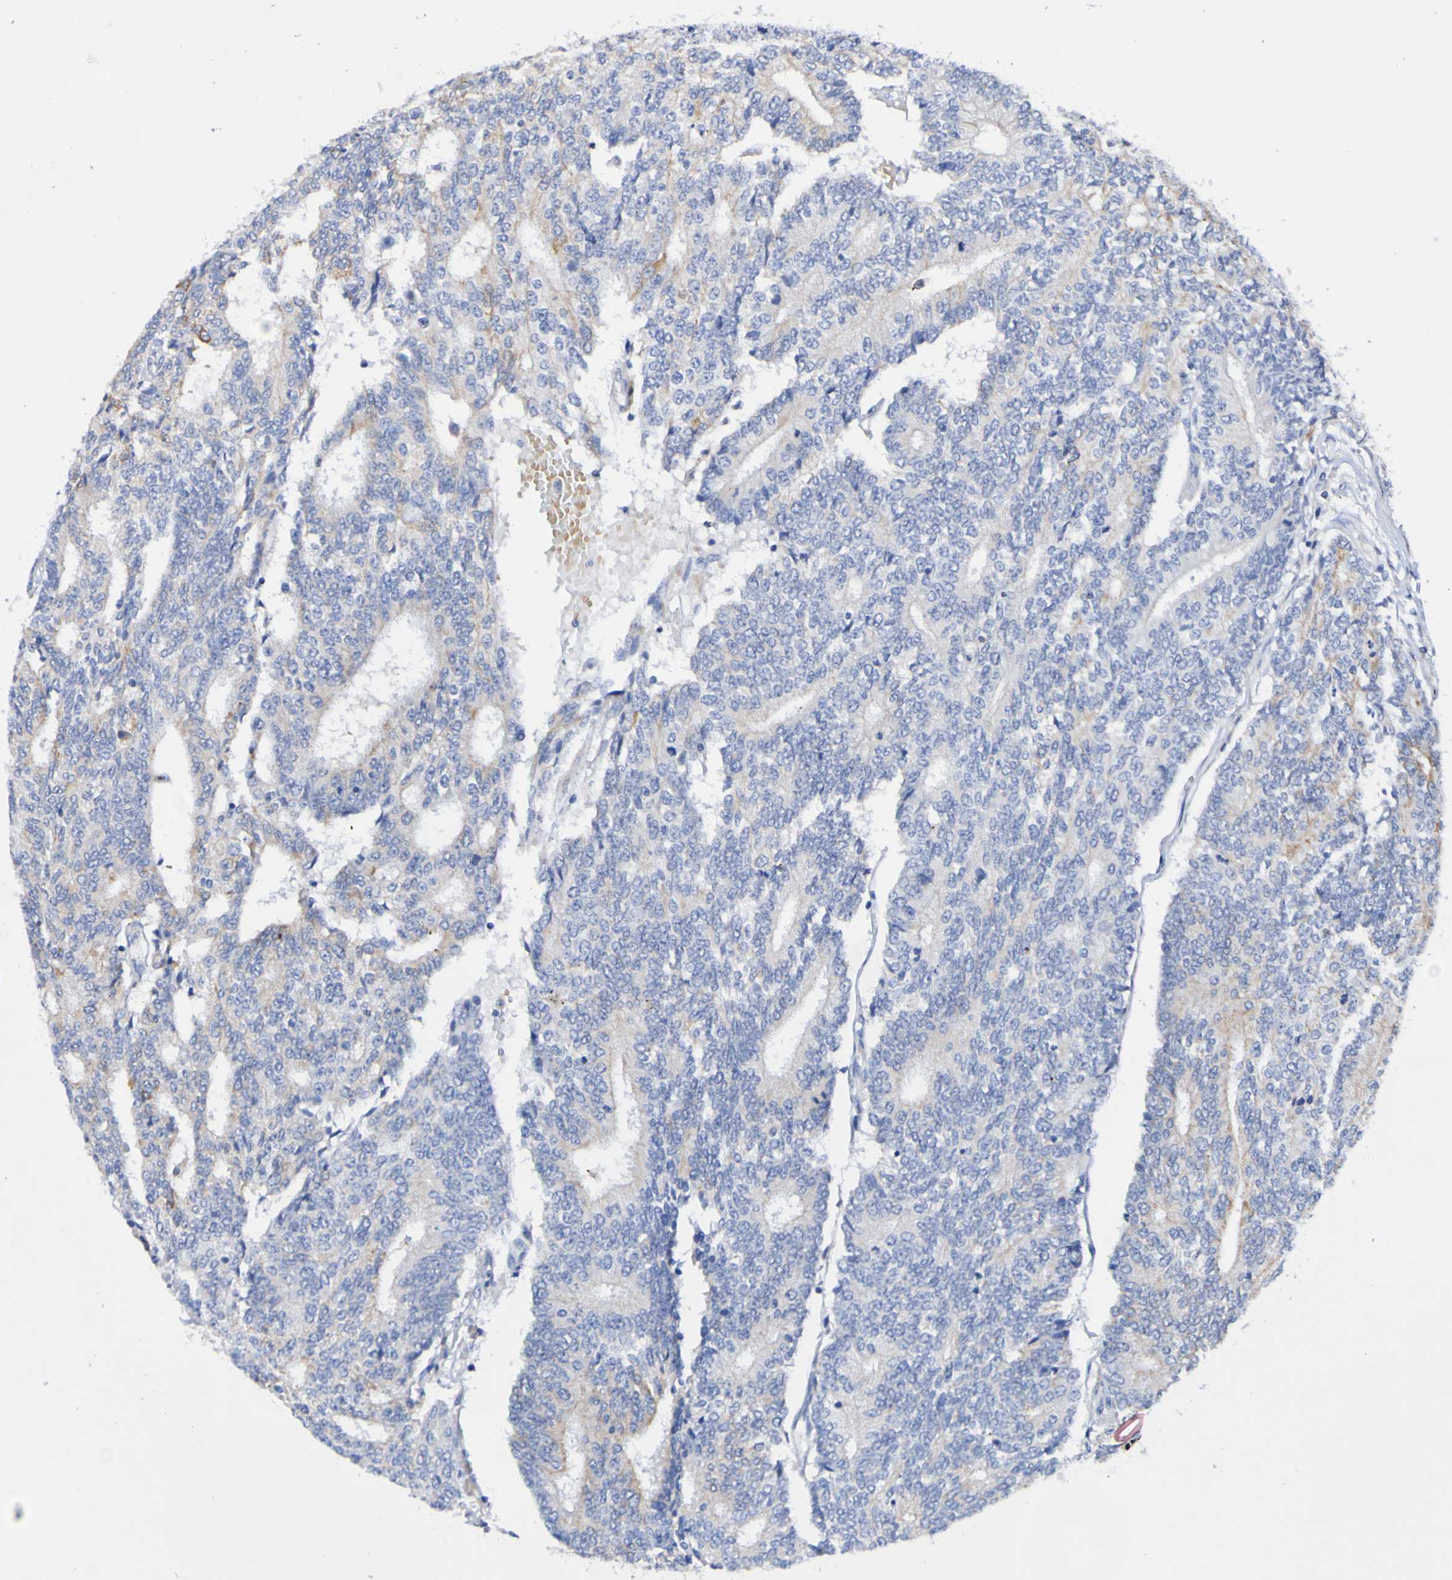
{"staining": {"intensity": "negative", "quantity": "none", "location": "none"}, "tissue": "prostate cancer", "cell_type": "Tumor cells", "image_type": "cancer", "snomed": [{"axis": "morphology", "description": "Normal tissue, NOS"}, {"axis": "morphology", "description": "Adenocarcinoma, High grade"}, {"axis": "topography", "description": "Prostate"}, {"axis": "topography", "description": "Seminal veicle"}], "caption": "There is no significant staining in tumor cells of high-grade adenocarcinoma (prostate). (DAB immunohistochemistry visualized using brightfield microscopy, high magnification).", "gene": "SEZ6", "patient": {"sex": "male", "age": 55}}